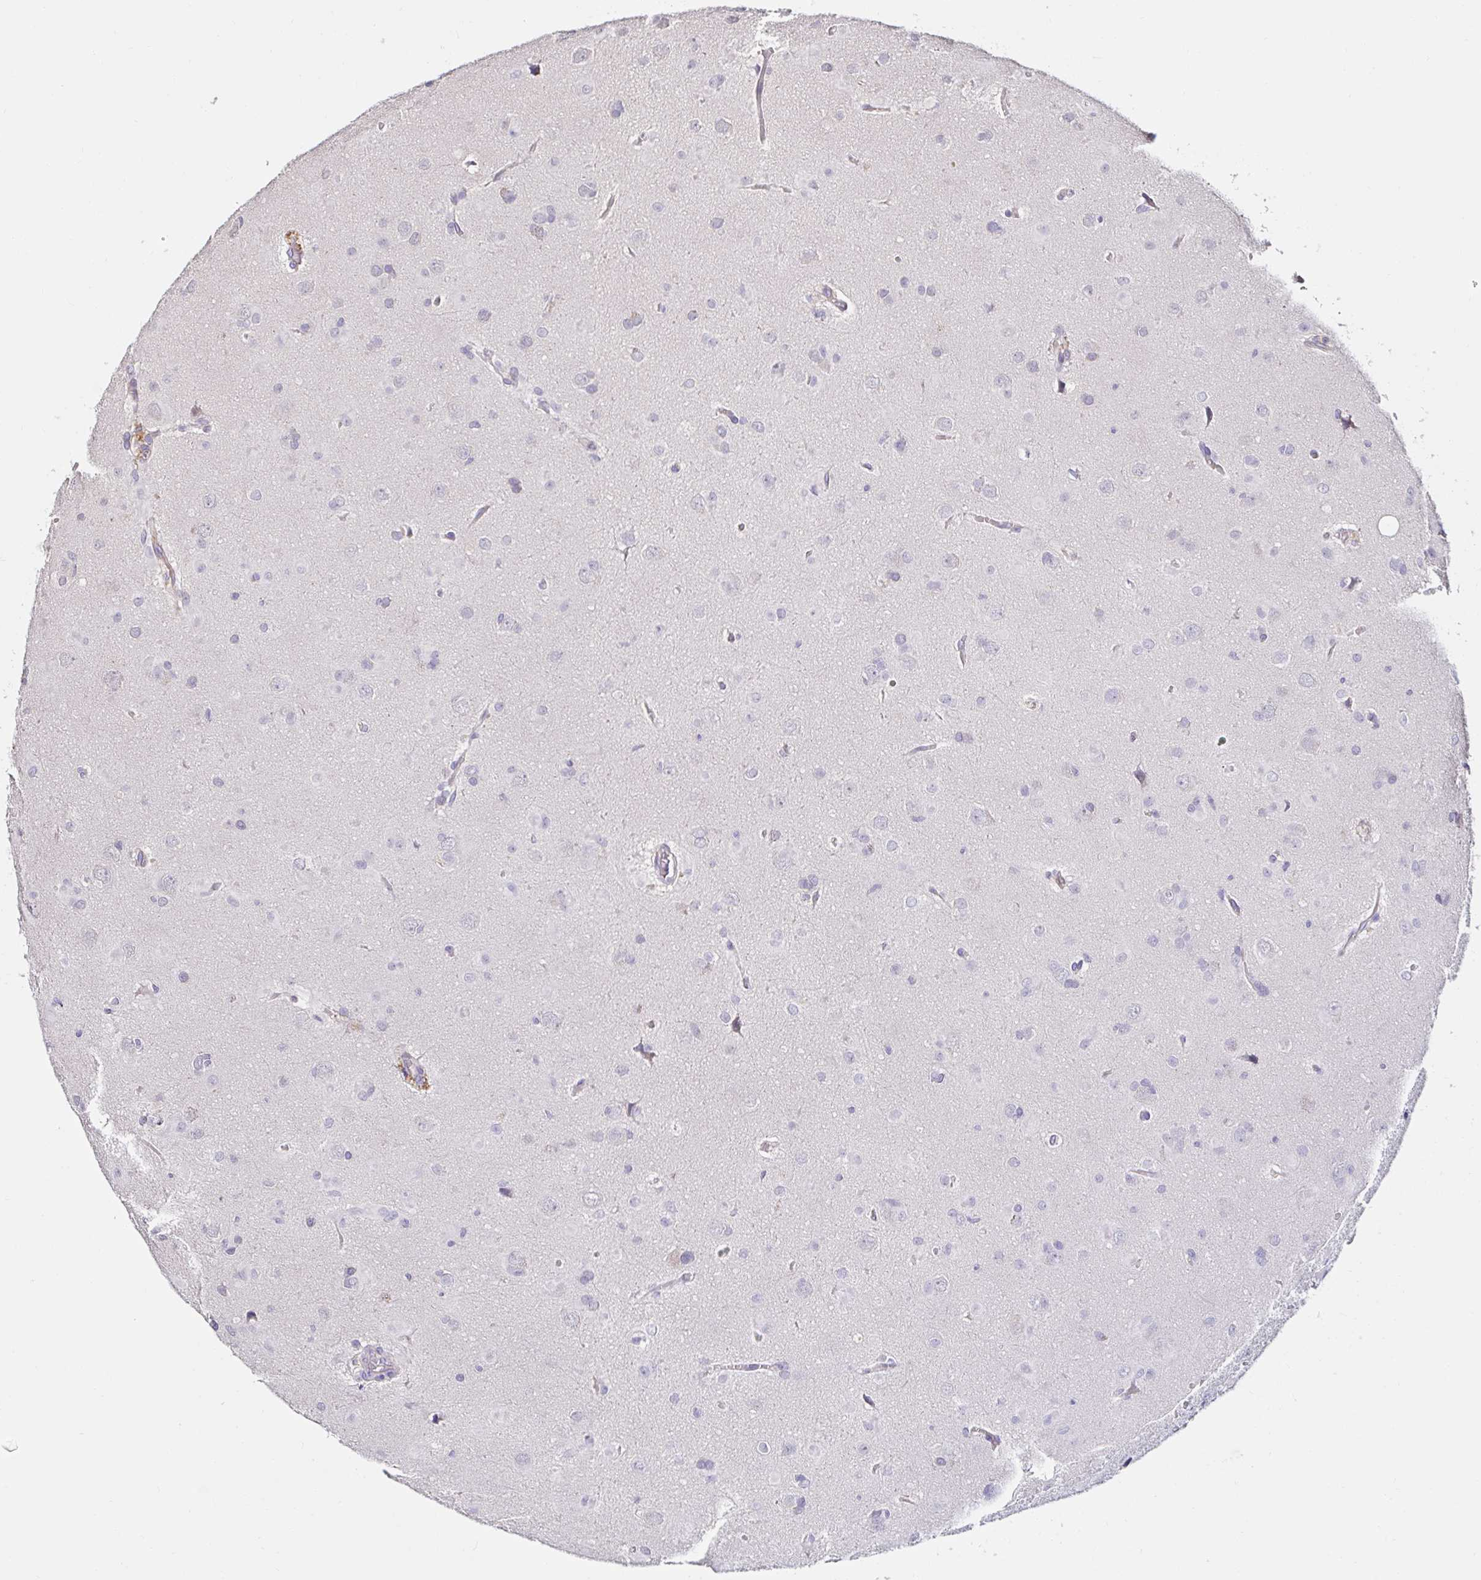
{"staining": {"intensity": "negative", "quantity": "none", "location": "none"}, "tissue": "glioma", "cell_type": "Tumor cells", "image_type": "cancer", "snomed": [{"axis": "morphology", "description": "Glioma, malignant, Low grade"}, {"axis": "topography", "description": "Brain"}], "caption": "Human malignant low-grade glioma stained for a protein using immunohistochemistry (IHC) shows no staining in tumor cells.", "gene": "RSRP1", "patient": {"sex": "male", "age": 58}}